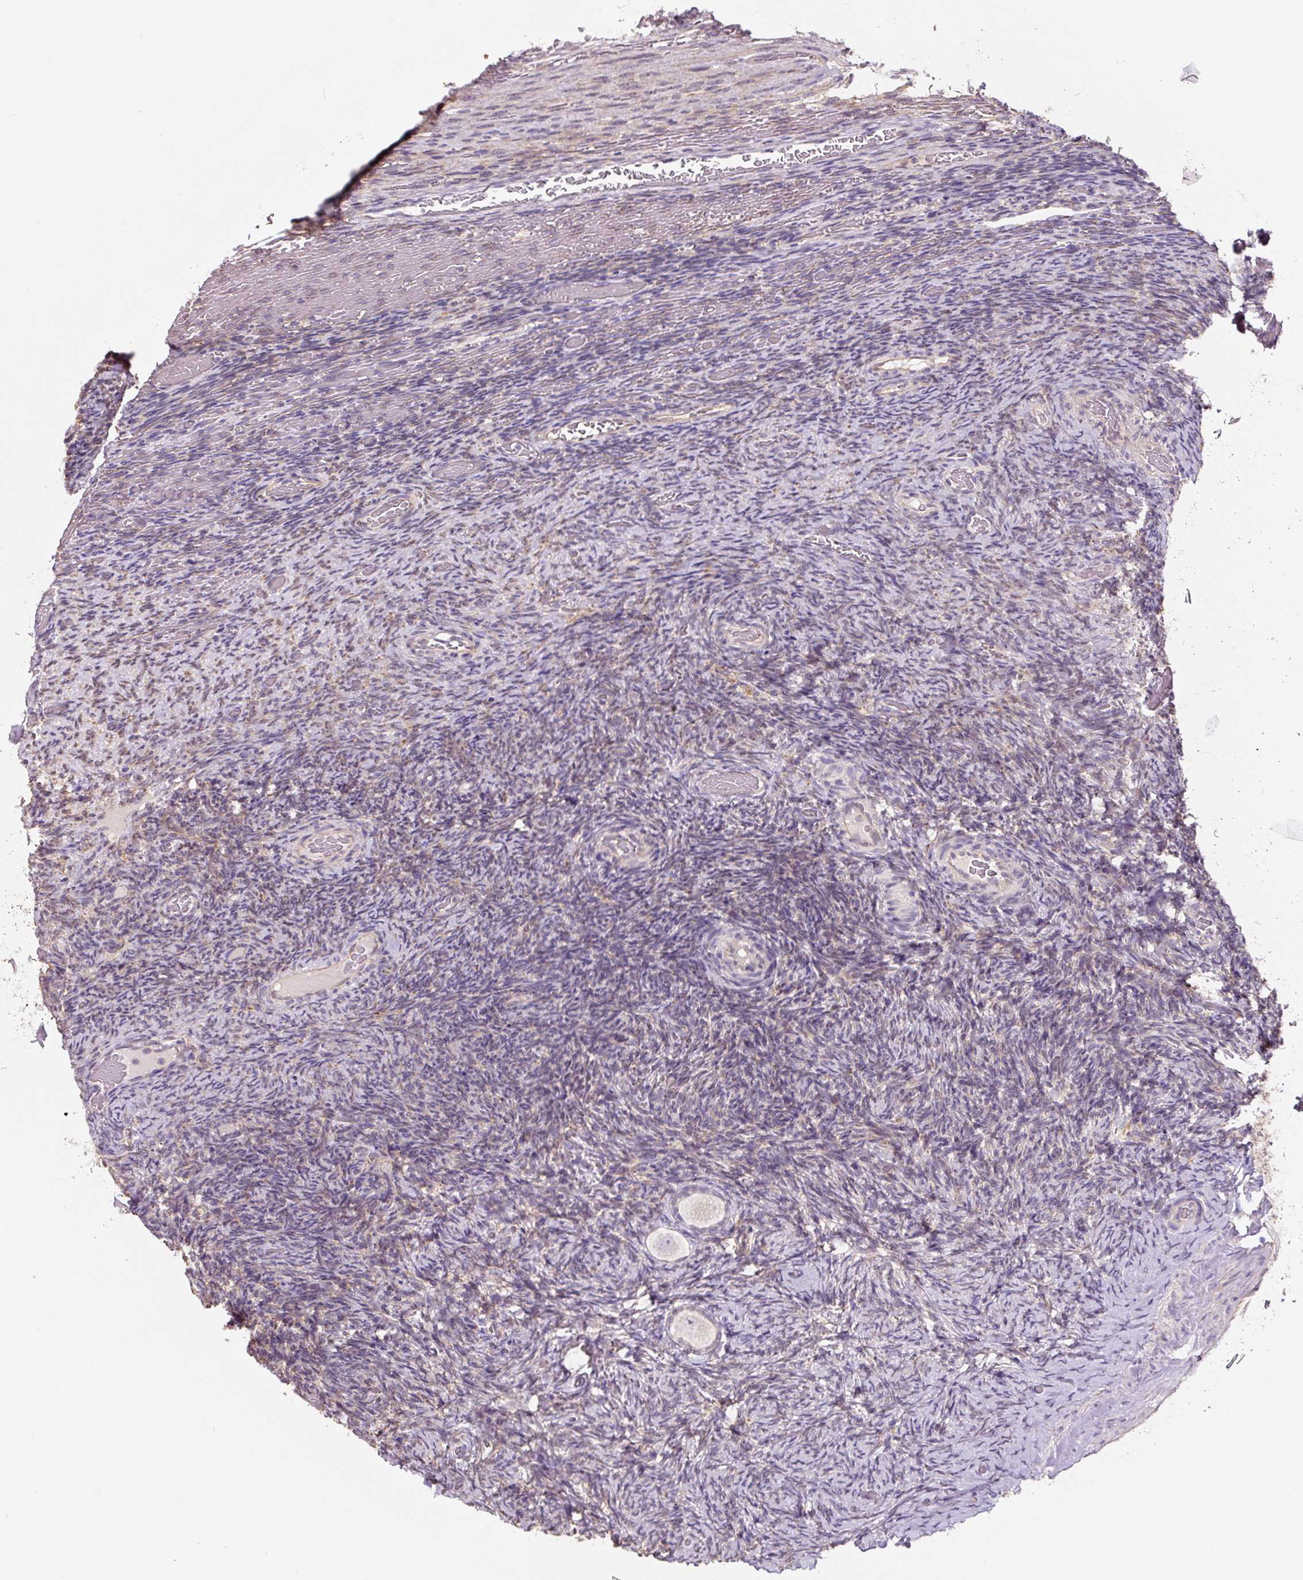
{"staining": {"intensity": "negative", "quantity": "none", "location": "none"}, "tissue": "ovary", "cell_type": "Follicle cells", "image_type": "normal", "snomed": [{"axis": "morphology", "description": "Normal tissue, NOS"}, {"axis": "topography", "description": "Ovary"}], "caption": "Immunohistochemical staining of unremarkable ovary displays no significant staining in follicle cells.", "gene": "ASRGL1", "patient": {"sex": "female", "age": 34}}